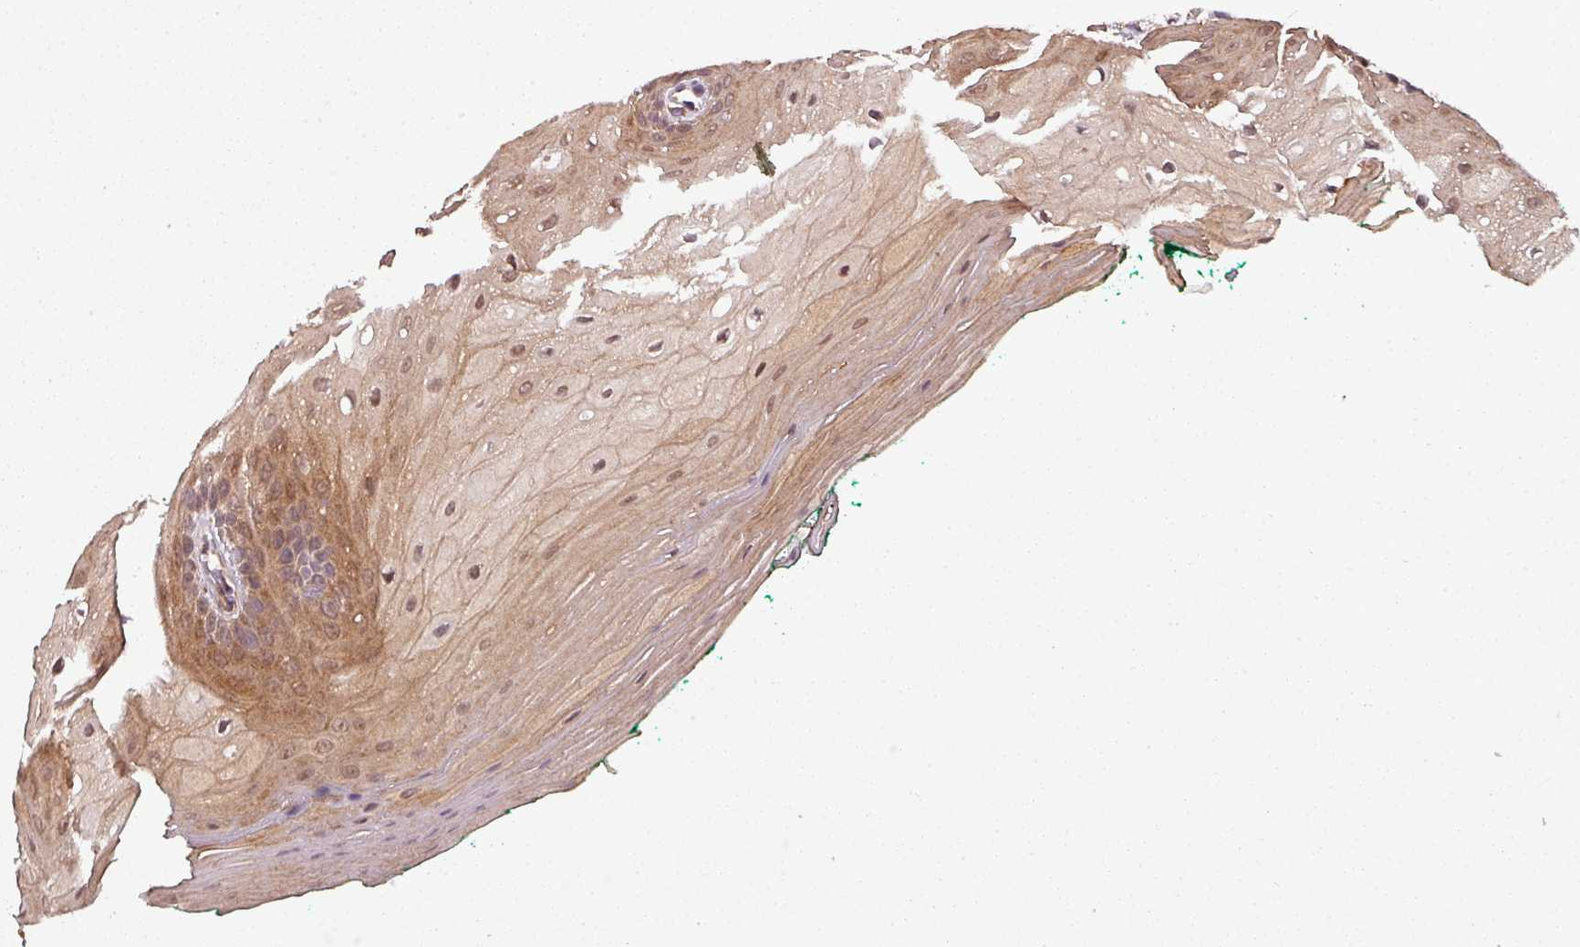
{"staining": {"intensity": "moderate", "quantity": ">75%", "location": "cytoplasmic/membranous,nuclear"}, "tissue": "oral mucosa", "cell_type": "Squamous epithelial cells", "image_type": "normal", "snomed": [{"axis": "morphology", "description": "Normal tissue, NOS"}, {"axis": "morphology", "description": "Squamous cell carcinoma, NOS"}, {"axis": "topography", "description": "Oral tissue"}, {"axis": "topography", "description": "Tounge, NOS"}, {"axis": "topography", "description": "Head-Neck"}], "caption": "Oral mucosa stained with DAB (3,3'-diaminobenzidine) IHC displays medium levels of moderate cytoplasmic/membranous,nuclear staining in about >75% of squamous epithelial cells. (DAB (3,3'-diaminobenzidine) = brown stain, brightfield microscopy at high magnification).", "gene": "GSKIP", "patient": {"sex": "male", "age": 79}}